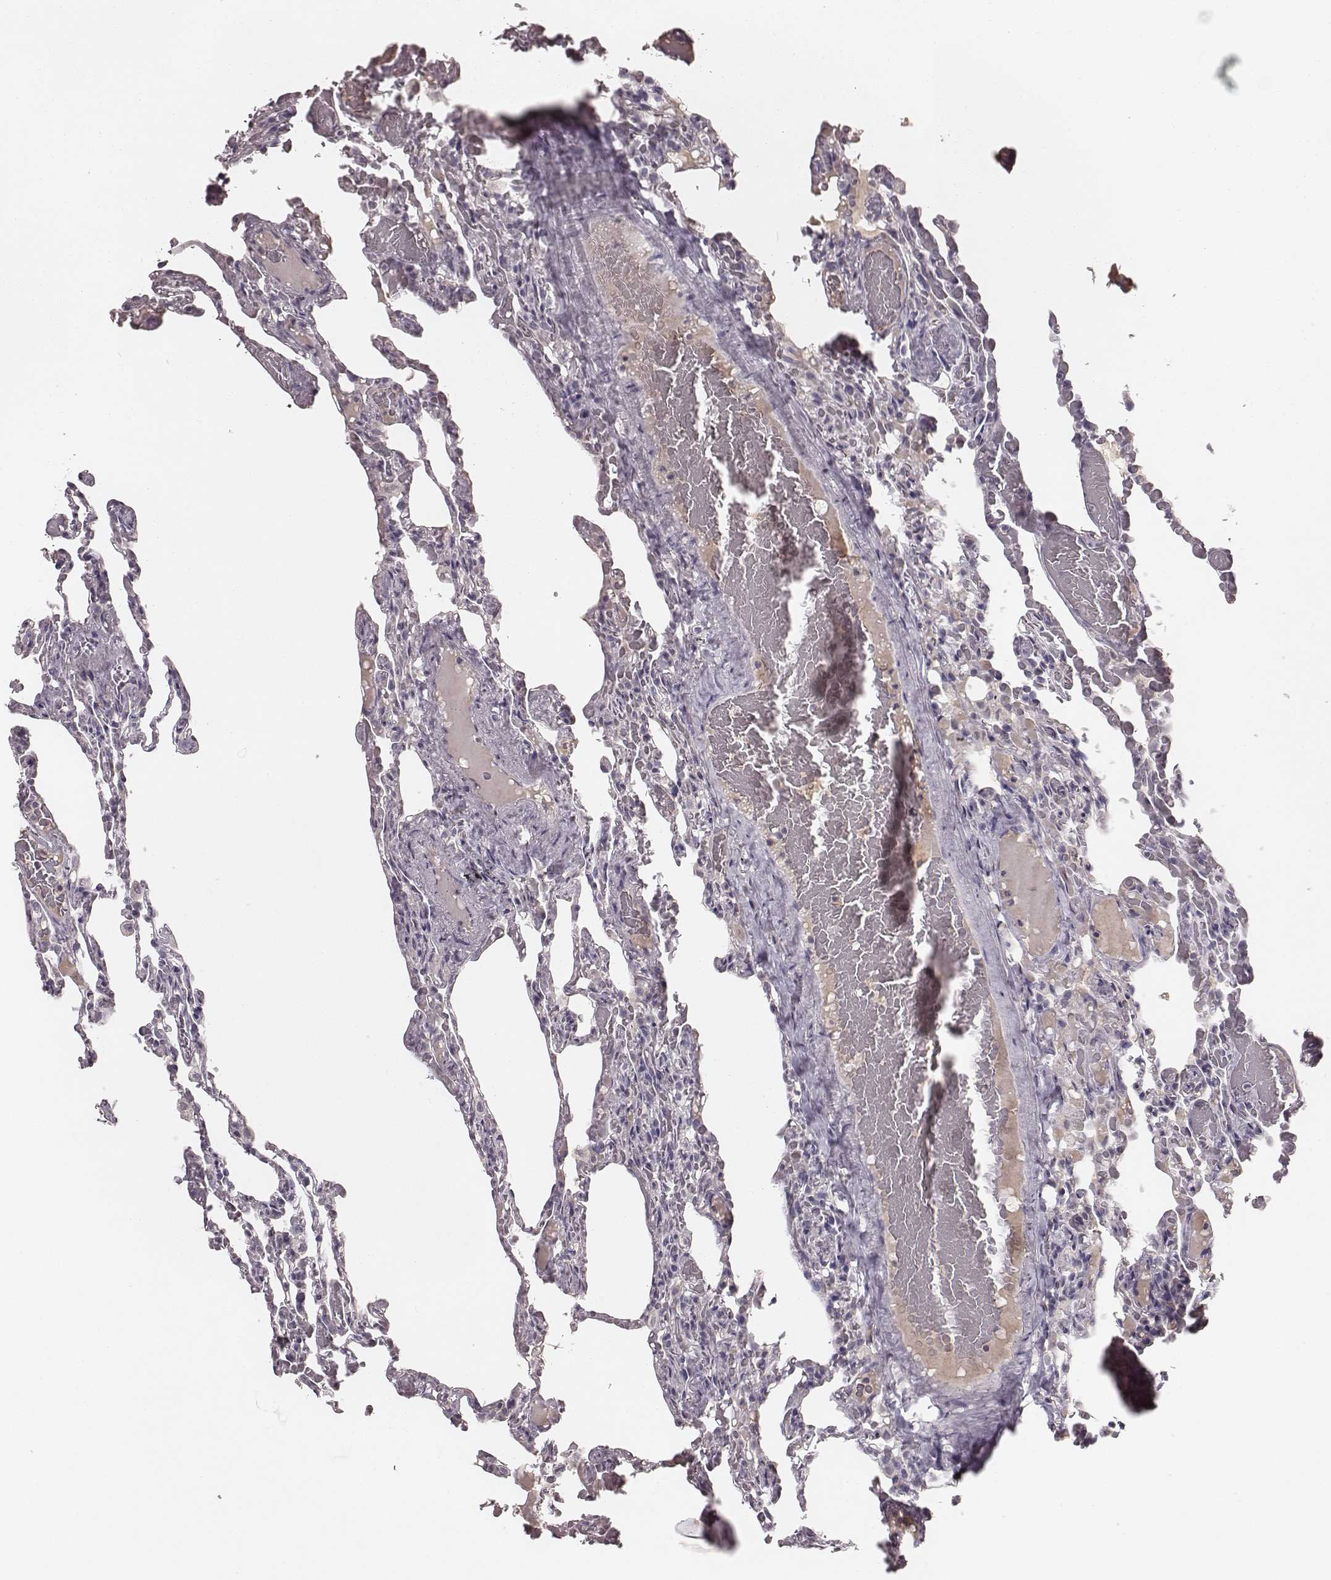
{"staining": {"intensity": "negative", "quantity": "none", "location": "none"}, "tissue": "lung", "cell_type": "Alveolar cells", "image_type": "normal", "snomed": [{"axis": "morphology", "description": "Normal tissue, NOS"}, {"axis": "topography", "description": "Lung"}], "caption": "Normal lung was stained to show a protein in brown. There is no significant expression in alveolar cells. (Immunohistochemistry, brightfield microscopy, high magnification).", "gene": "LY6K", "patient": {"sex": "female", "age": 43}}